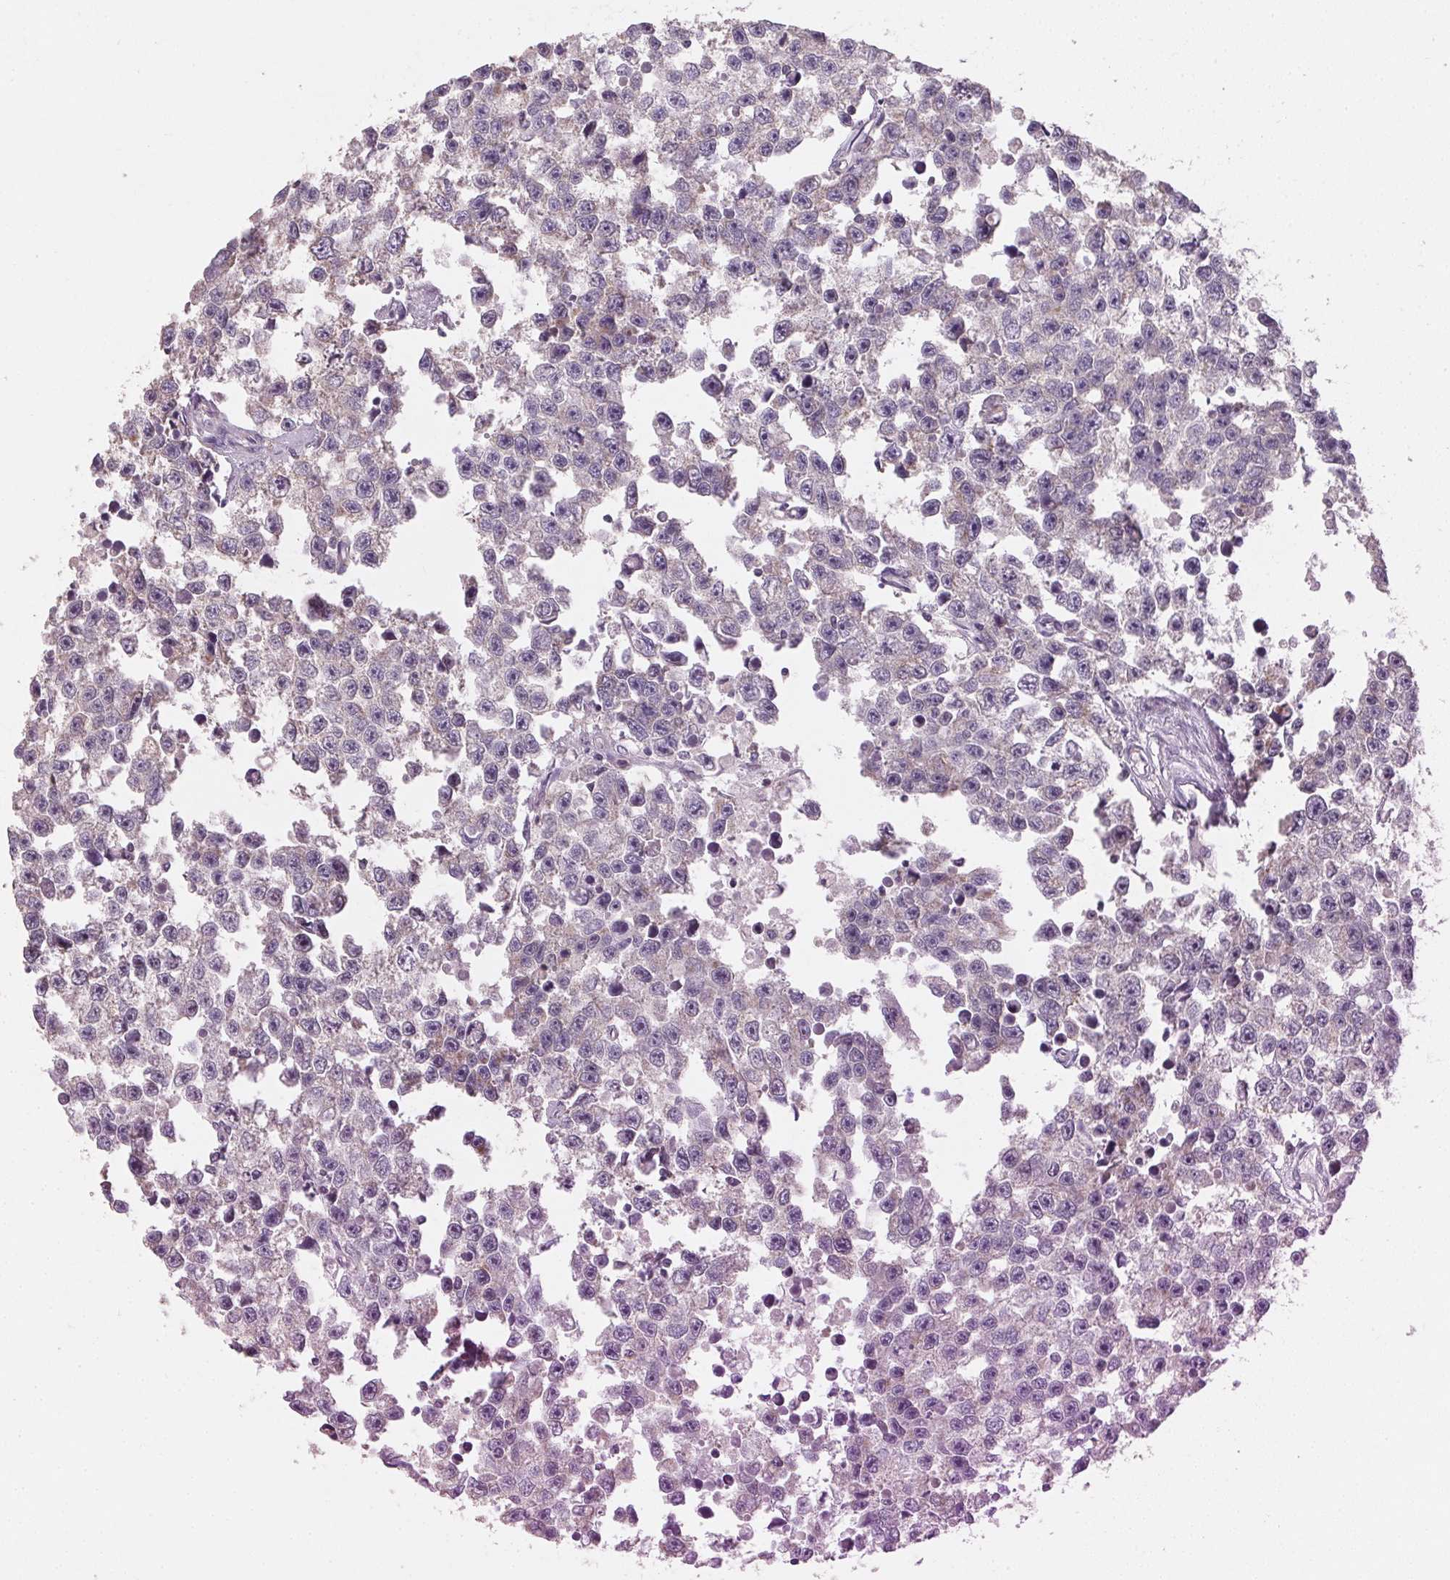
{"staining": {"intensity": "negative", "quantity": "none", "location": "none"}, "tissue": "testis cancer", "cell_type": "Tumor cells", "image_type": "cancer", "snomed": [{"axis": "morphology", "description": "Seminoma, NOS"}, {"axis": "topography", "description": "Testis"}], "caption": "An image of human seminoma (testis) is negative for staining in tumor cells.", "gene": "AP1S1", "patient": {"sex": "male", "age": 26}}